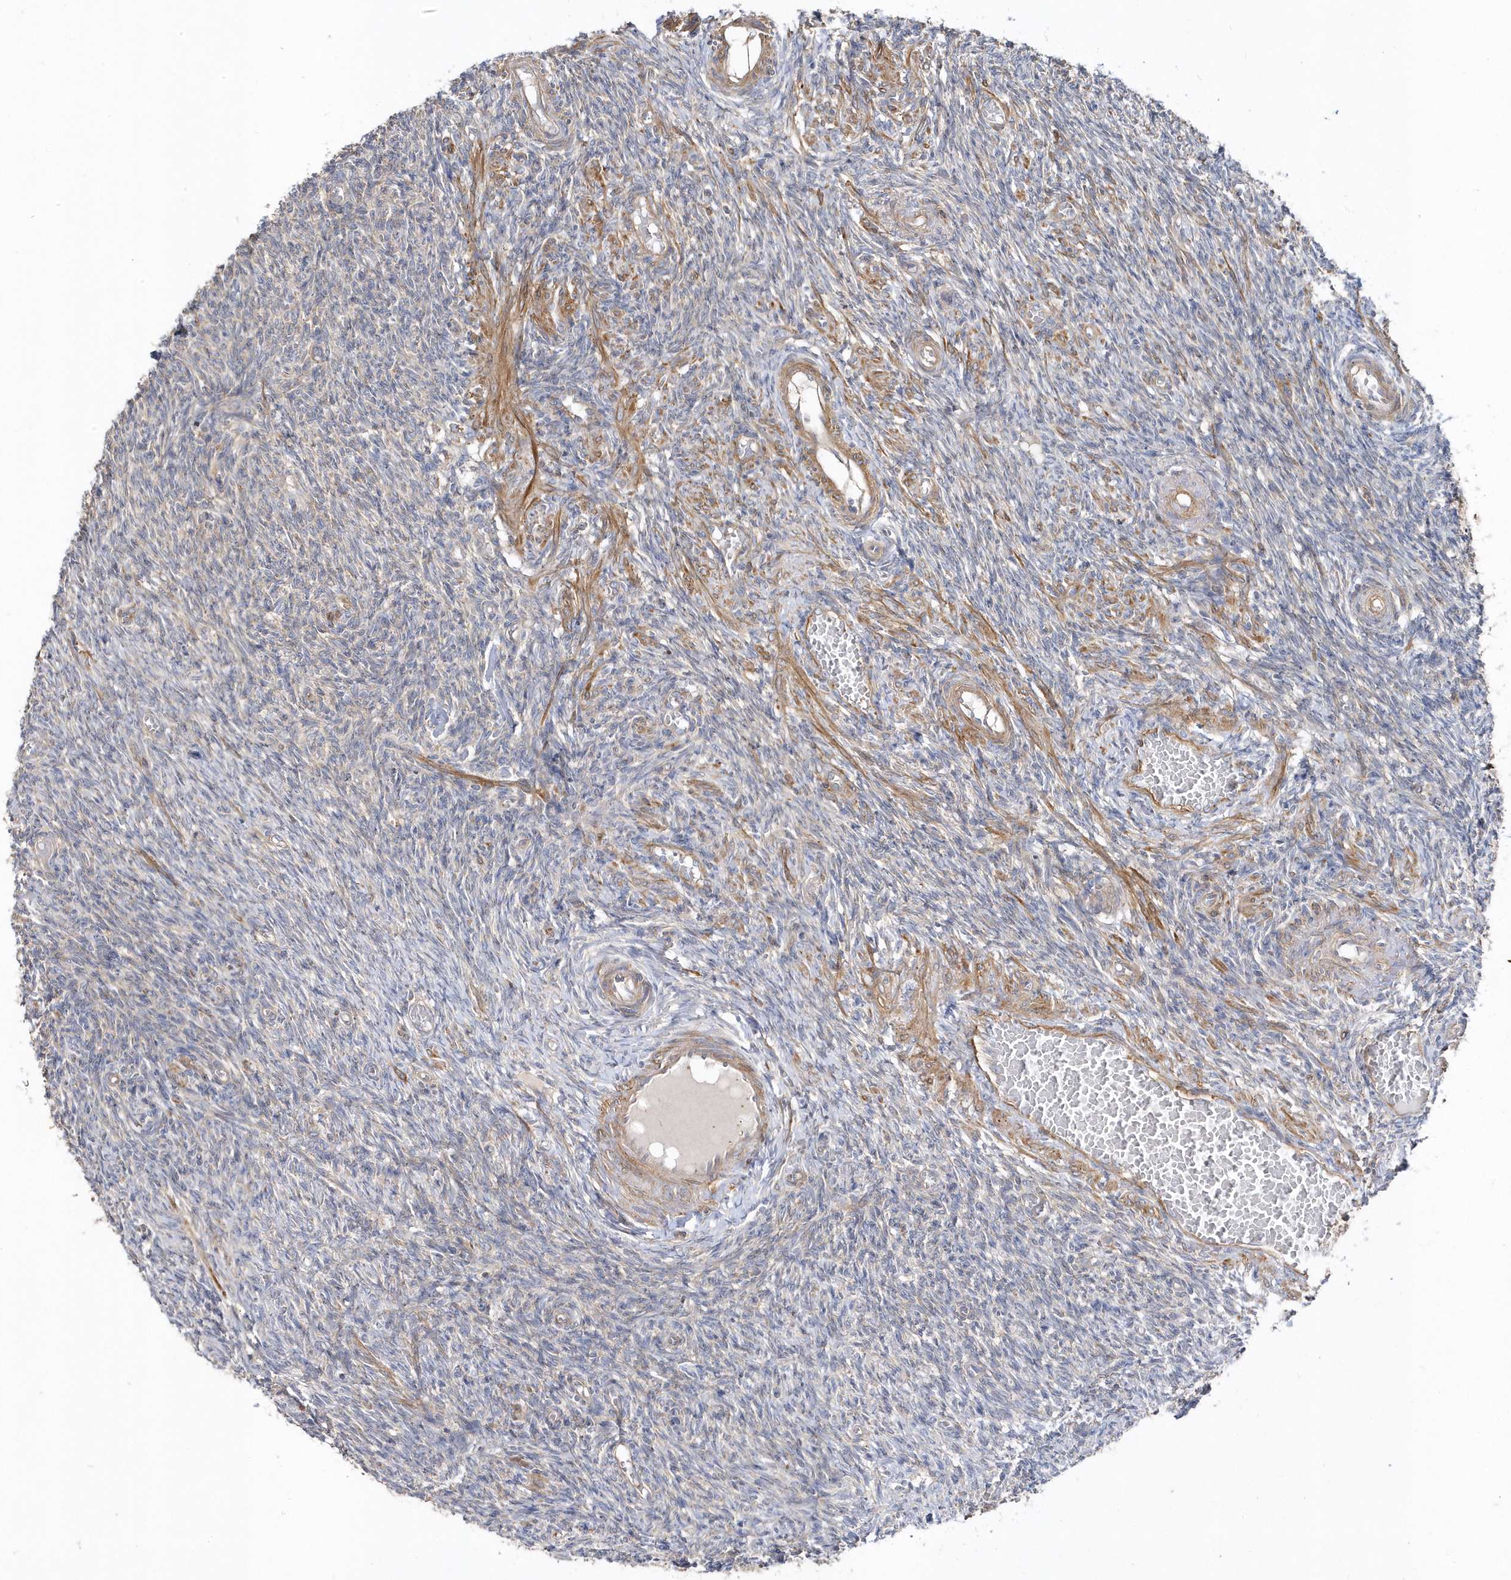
{"staining": {"intensity": "moderate", "quantity": "<25%", "location": "cytoplasmic/membranous"}, "tissue": "ovary", "cell_type": "Ovarian stroma cells", "image_type": "normal", "snomed": [{"axis": "morphology", "description": "Normal tissue, NOS"}, {"axis": "topography", "description": "Ovary"}], "caption": "High-power microscopy captured an immunohistochemistry image of benign ovary, revealing moderate cytoplasmic/membranous positivity in about <25% of ovarian stroma cells.", "gene": "LEXM", "patient": {"sex": "female", "age": 27}}